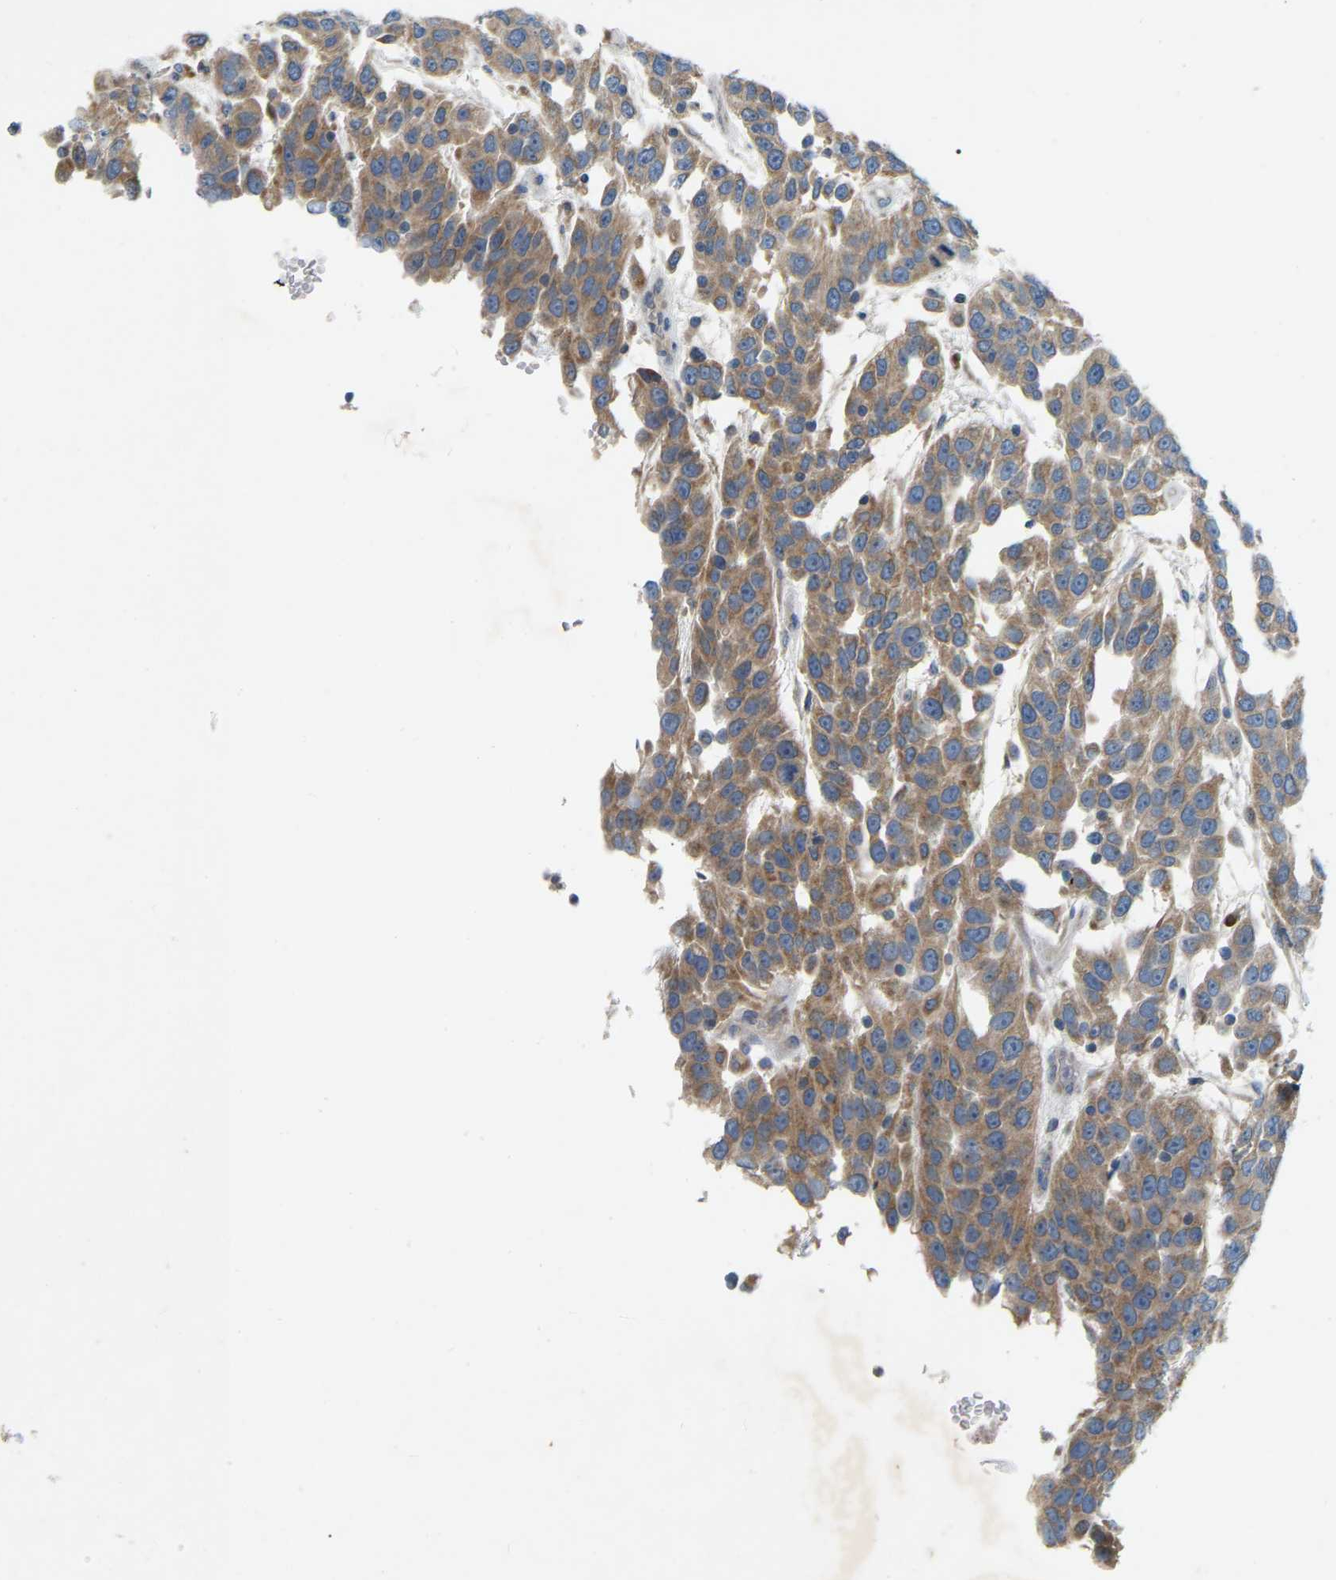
{"staining": {"intensity": "moderate", "quantity": ">75%", "location": "cytoplasmic/membranous"}, "tissue": "urothelial cancer", "cell_type": "Tumor cells", "image_type": "cancer", "snomed": [{"axis": "morphology", "description": "Urothelial carcinoma, High grade"}, {"axis": "topography", "description": "Urinary bladder"}], "caption": "Human urothelial carcinoma (high-grade) stained with a protein marker shows moderate staining in tumor cells.", "gene": "PARL", "patient": {"sex": "female", "age": 80}}